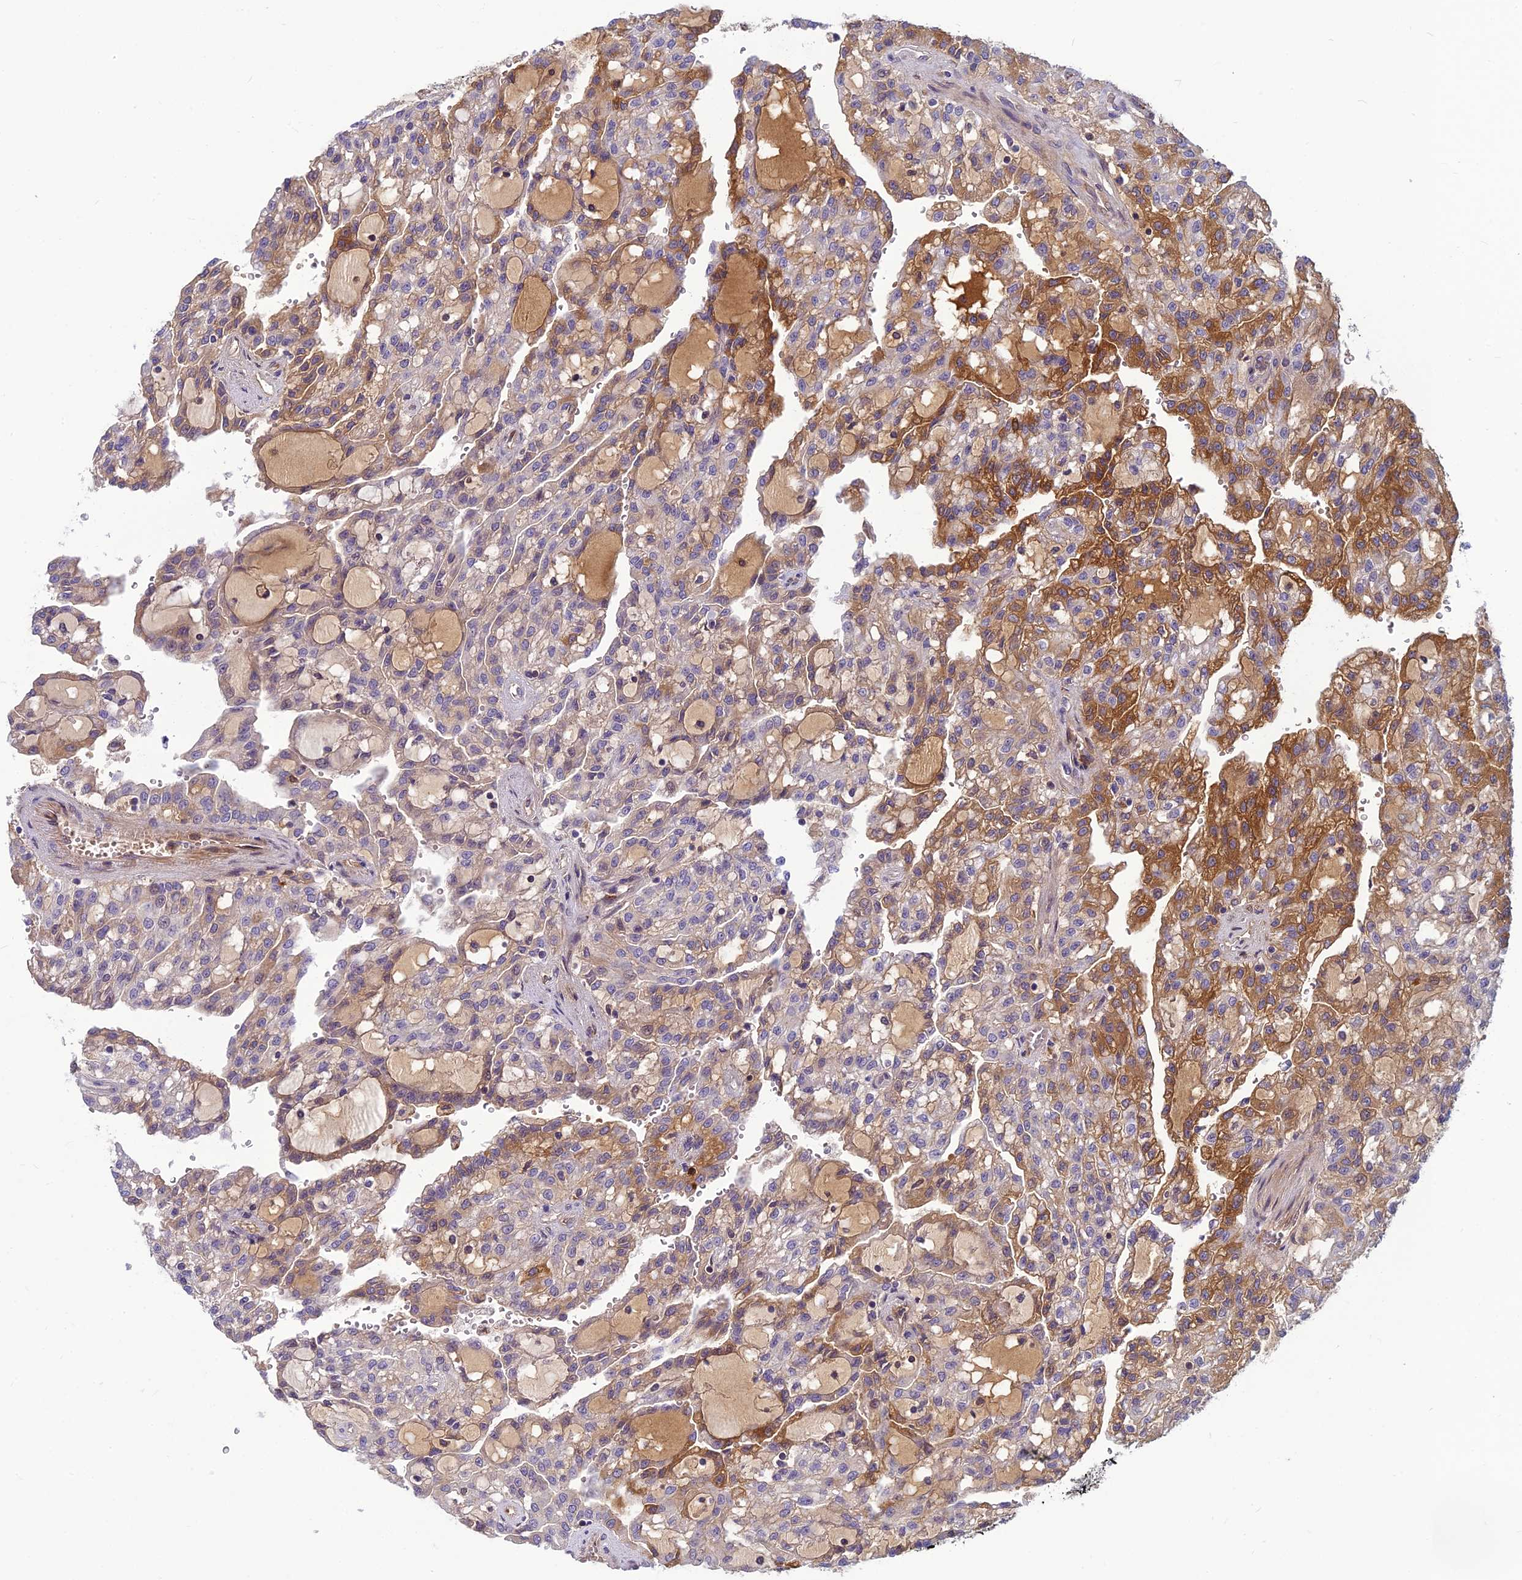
{"staining": {"intensity": "moderate", "quantity": "<25%", "location": "cytoplasmic/membranous"}, "tissue": "renal cancer", "cell_type": "Tumor cells", "image_type": "cancer", "snomed": [{"axis": "morphology", "description": "Adenocarcinoma, NOS"}, {"axis": "topography", "description": "Kidney"}], "caption": "IHC (DAB) staining of human renal cancer (adenocarcinoma) exhibits moderate cytoplasmic/membranous protein staining in approximately <25% of tumor cells.", "gene": "CLEC11A", "patient": {"sex": "male", "age": 63}}